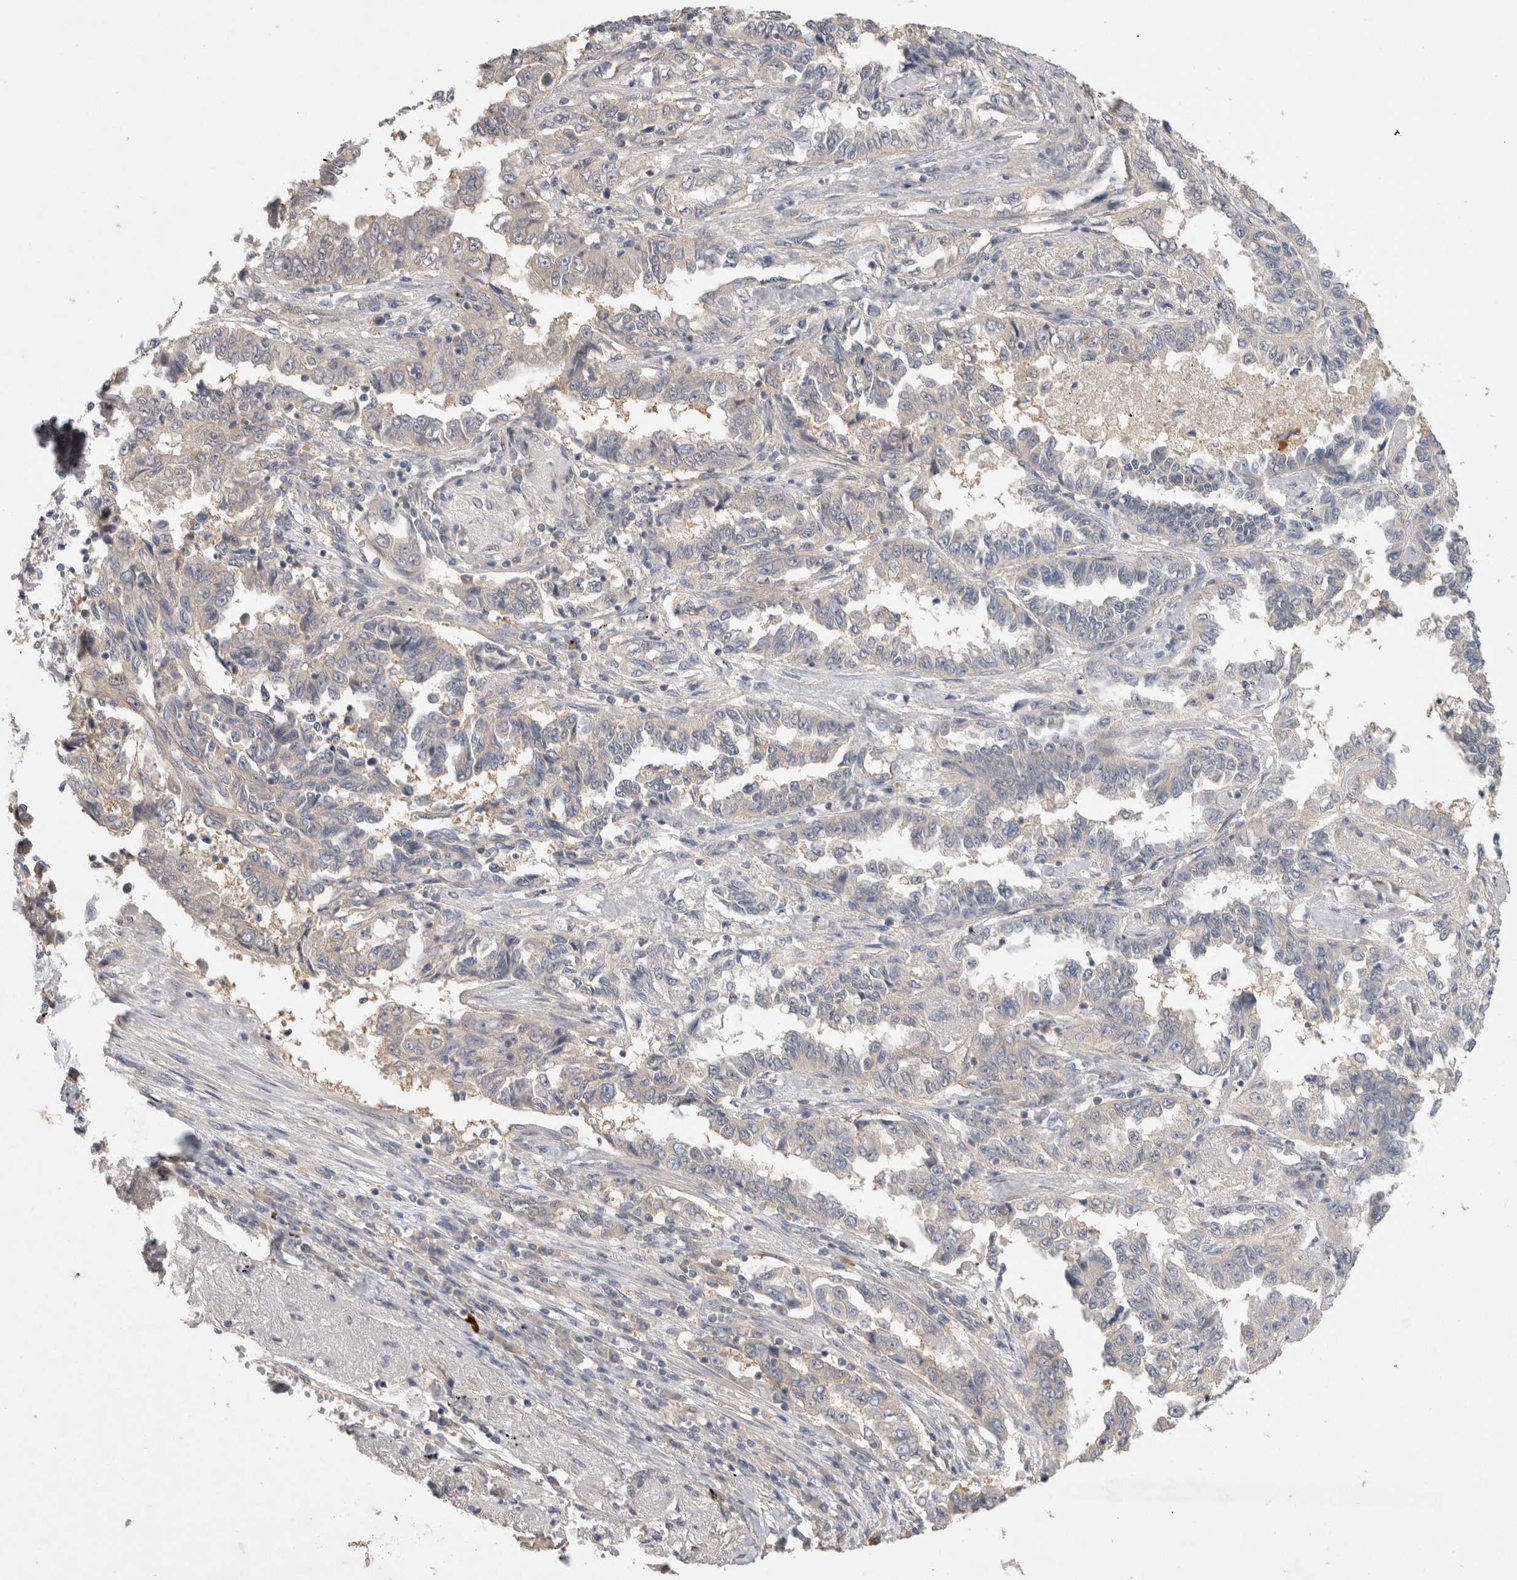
{"staining": {"intensity": "negative", "quantity": "none", "location": "none"}, "tissue": "lung cancer", "cell_type": "Tumor cells", "image_type": "cancer", "snomed": [{"axis": "morphology", "description": "Adenocarcinoma, NOS"}, {"axis": "topography", "description": "Lung"}], "caption": "An immunohistochemistry (IHC) micrograph of lung adenocarcinoma is shown. There is no staining in tumor cells of lung adenocarcinoma.", "gene": "CERS3", "patient": {"sex": "female", "age": 51}}